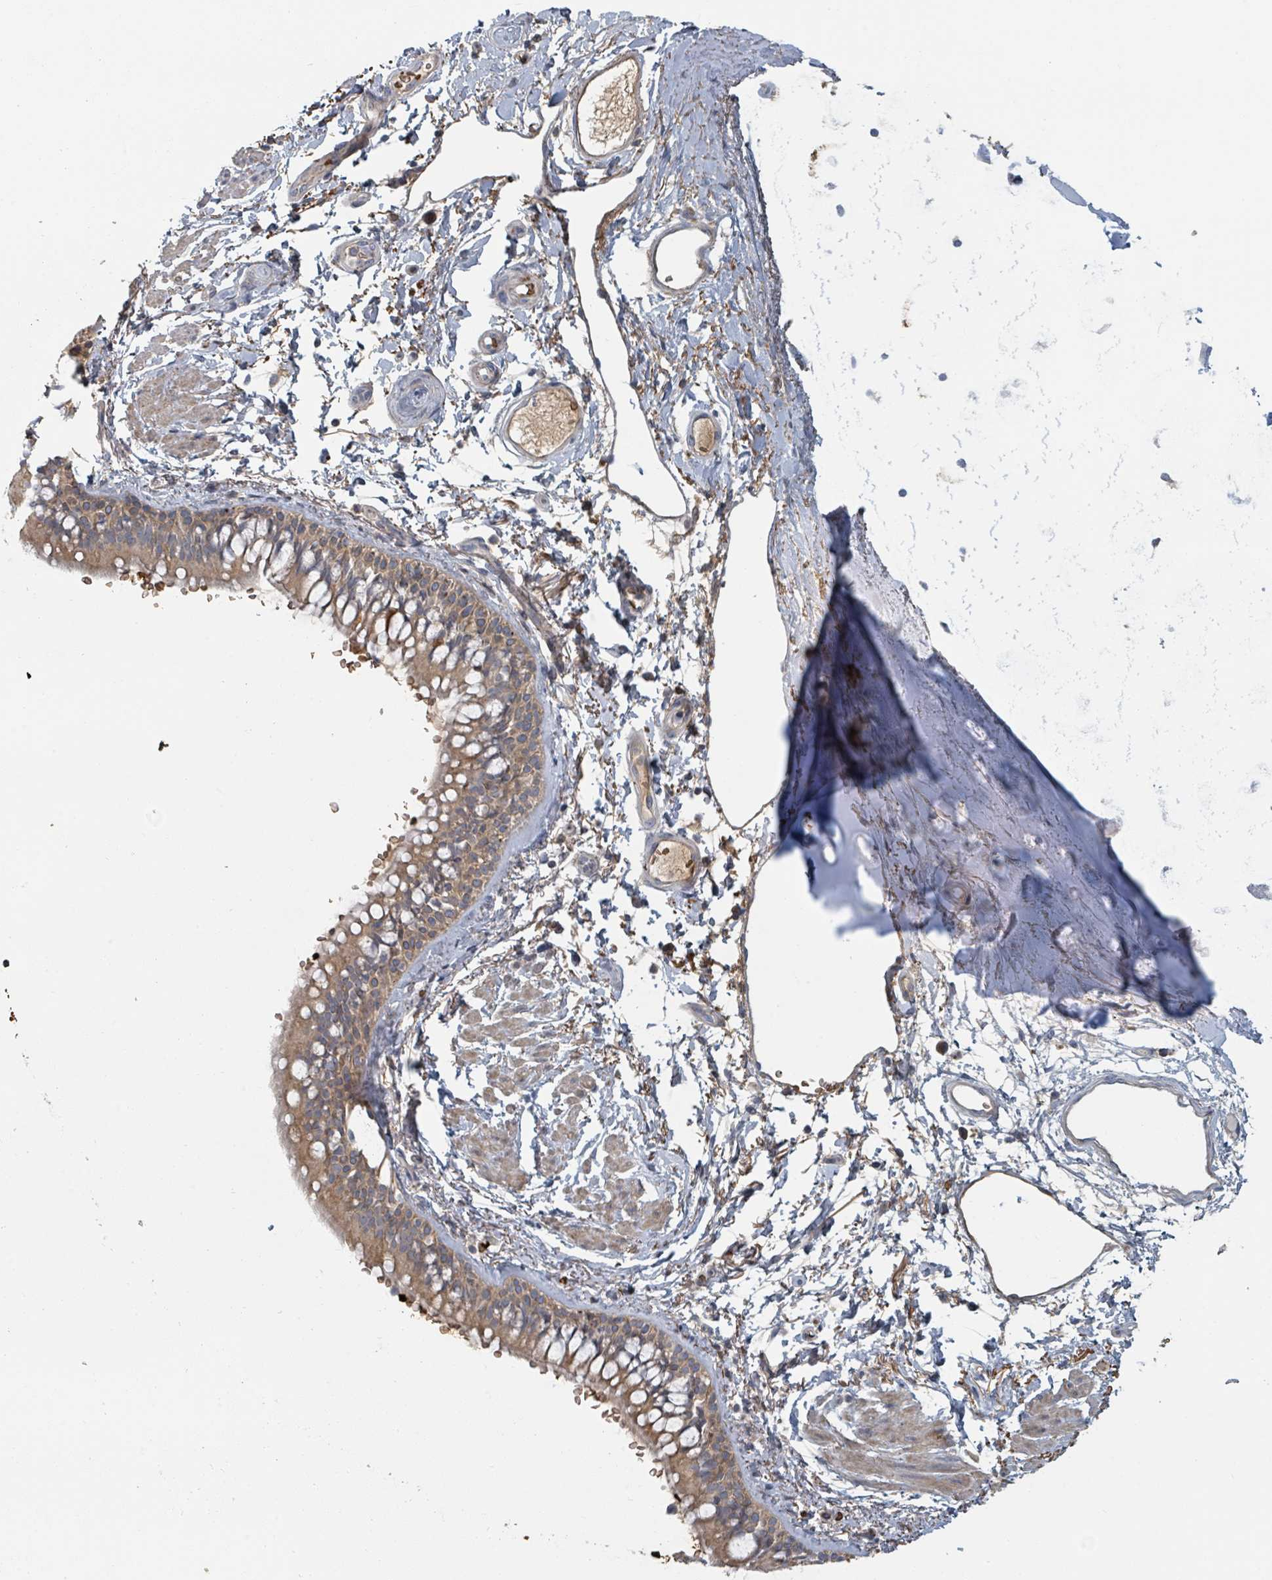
{"staining": {"intensity": "moderate", "quantity": "25%-75%", "location": "cytoplasmic/membranous"}, "tissue": "bronchus", "cell_type": "Respiratory epithelial cells", "image_type": "normal", "snomed": [{"axis": "morphology", "description": "Normal tissue, NOS"}, {"axis": "topography", "description": "Lymph node"}, {"axis": "topography", "description": "Cartilage tissue"}, {"axis": "topography", "description": "Bronchus"}], "caption": "A high-resolution micrograph shows IHC staining of benign bronchus, which reveals moderate cytoplasmic/membranous expression in about 25%-75% of respiratory epithelial cells. (IHC, brightfield microscopy, high magnification).", "gene": "TRPC4AP", "patient": {"sex": "female", "age": 70}}